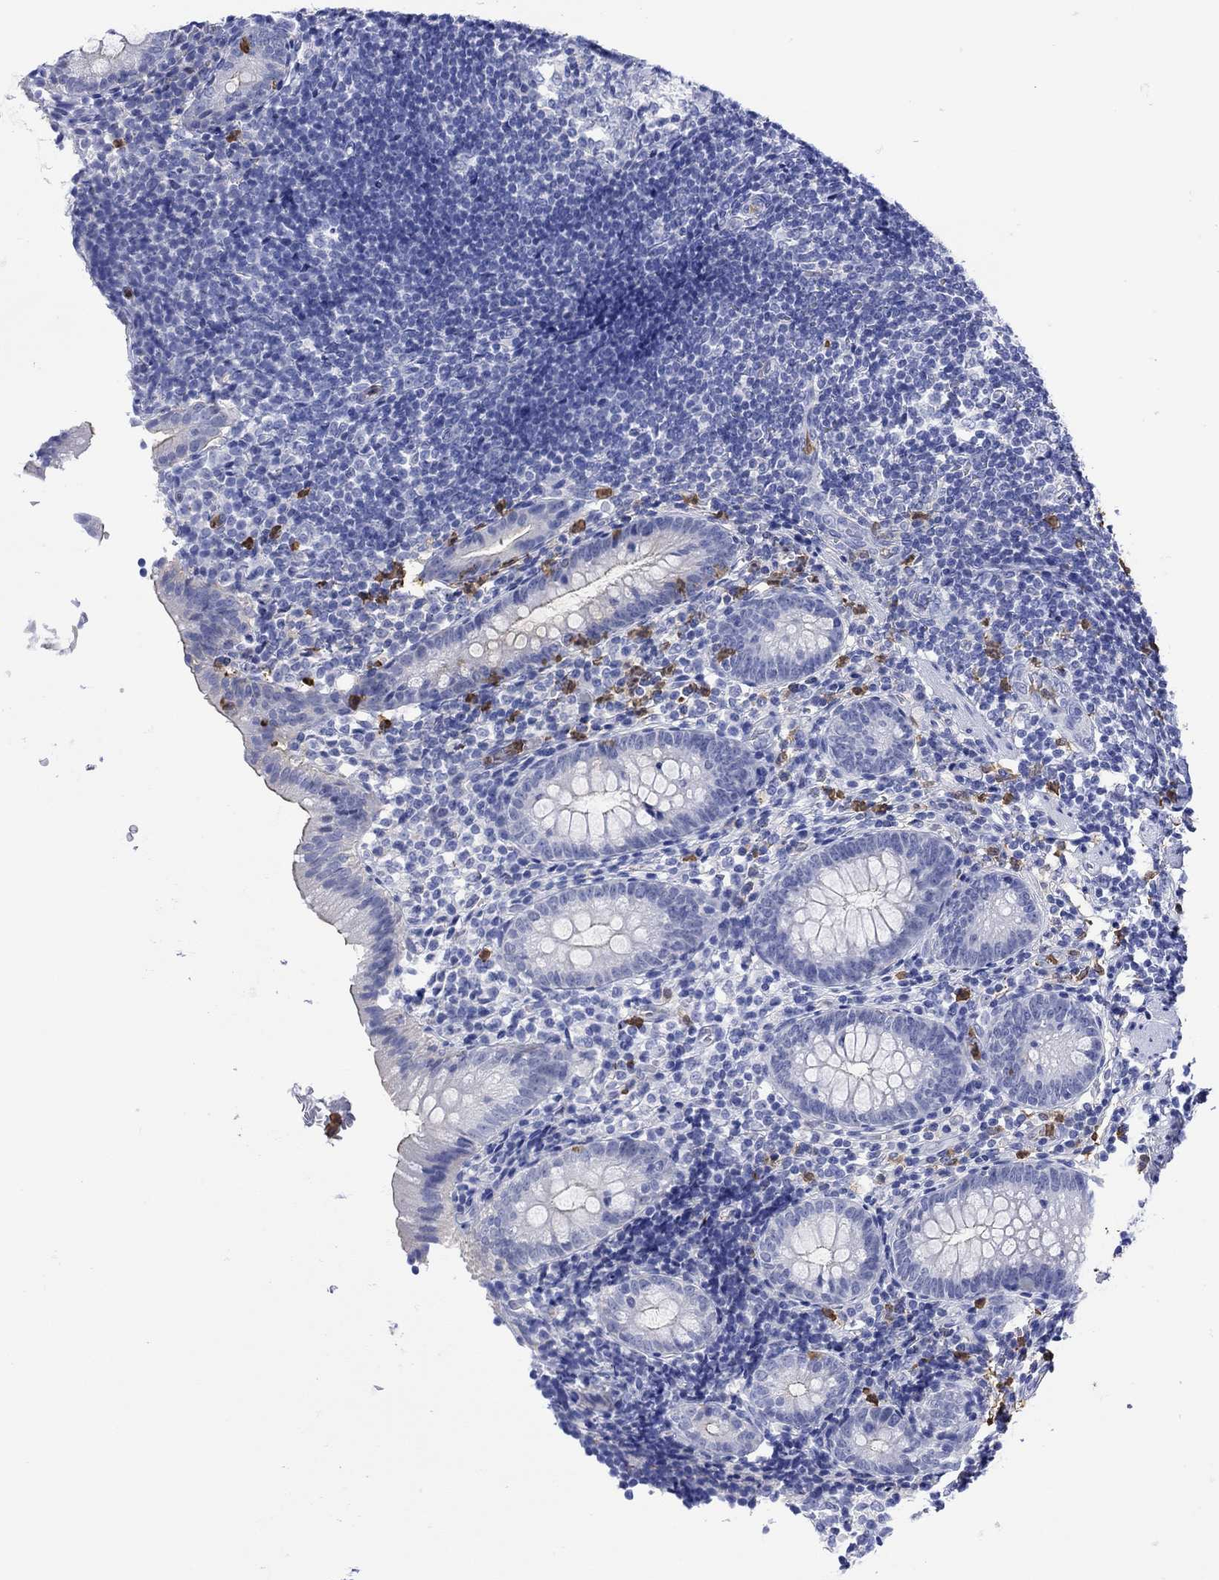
{"staining": {"intensity": "negative", "quantity": "none", "location": "none"}, "tissue": "appendix", "cell_type": "Glandular cells", "image_type": "normal", "snomed": [{"axis": "morphology", "description": "Normal tissue, NOS"}, {"axis": "topography", "description": "Appendix"}], "caption": "Photomicrograph shows no protein expression in glandular cells of unremarkable appendix.", "gene": "LINGO3", "patient": {"sex": "female", "age": 40}}